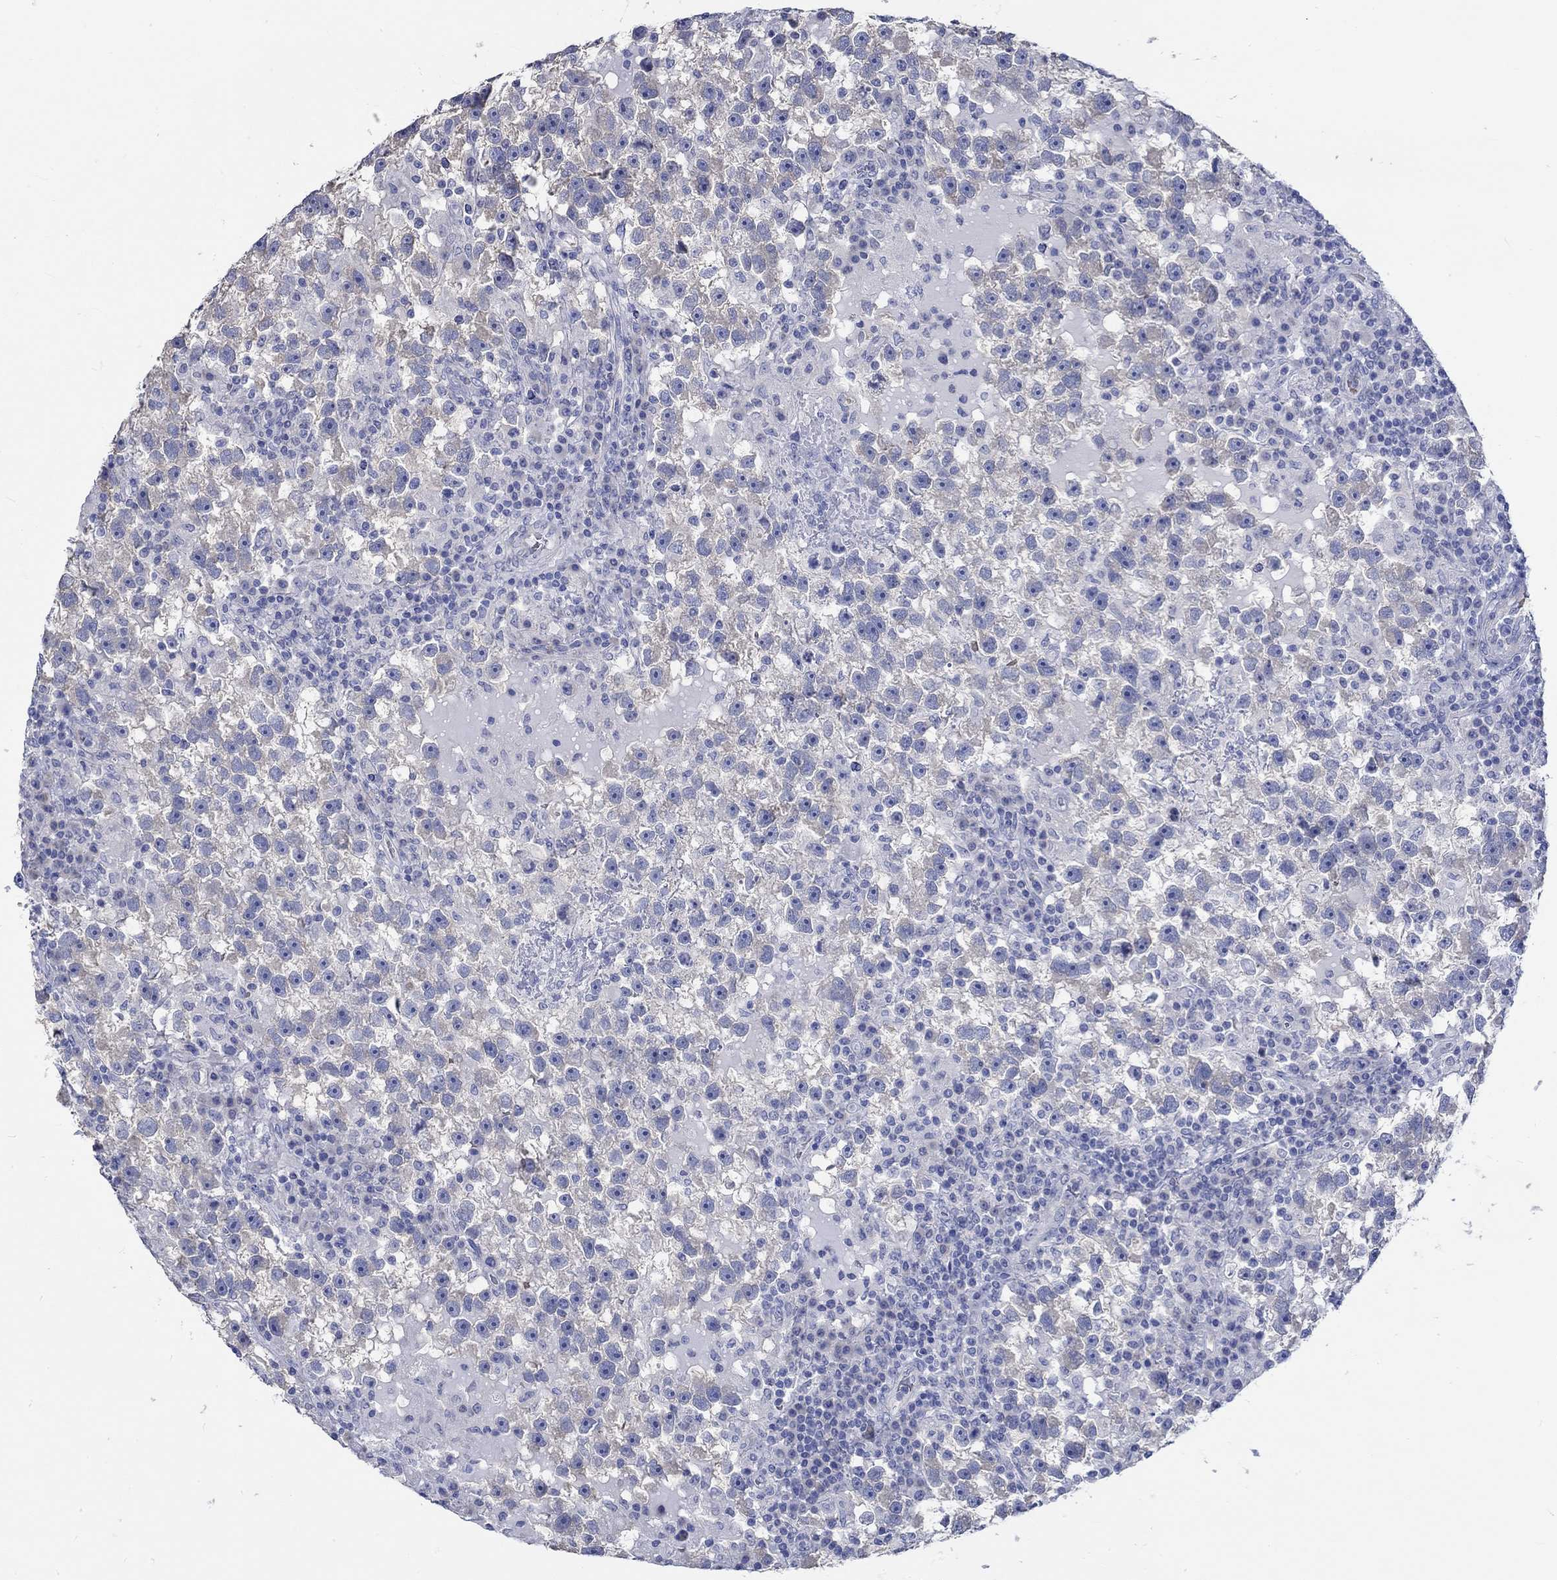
{"staining": {"intensity": "negative", "quantity": "none", "location": "none"}, "tissue": "testis cancer", "cell_type": "Tumor cells", "image_type": "cancer", "snomed": [{"axis": "morphology", "description": "Seminoma, NOS"}, {"axis": "topography", "description": "Testis"}], "caption": "An immunohistochemistry image of seminoma (testis) is shown. There is no staining in tumor cells of seminoma (testis). (DAB immunohistochemistry, high magnification).", "gene": "KCNA1", "patient": {"sex": "male", "age": 47}}